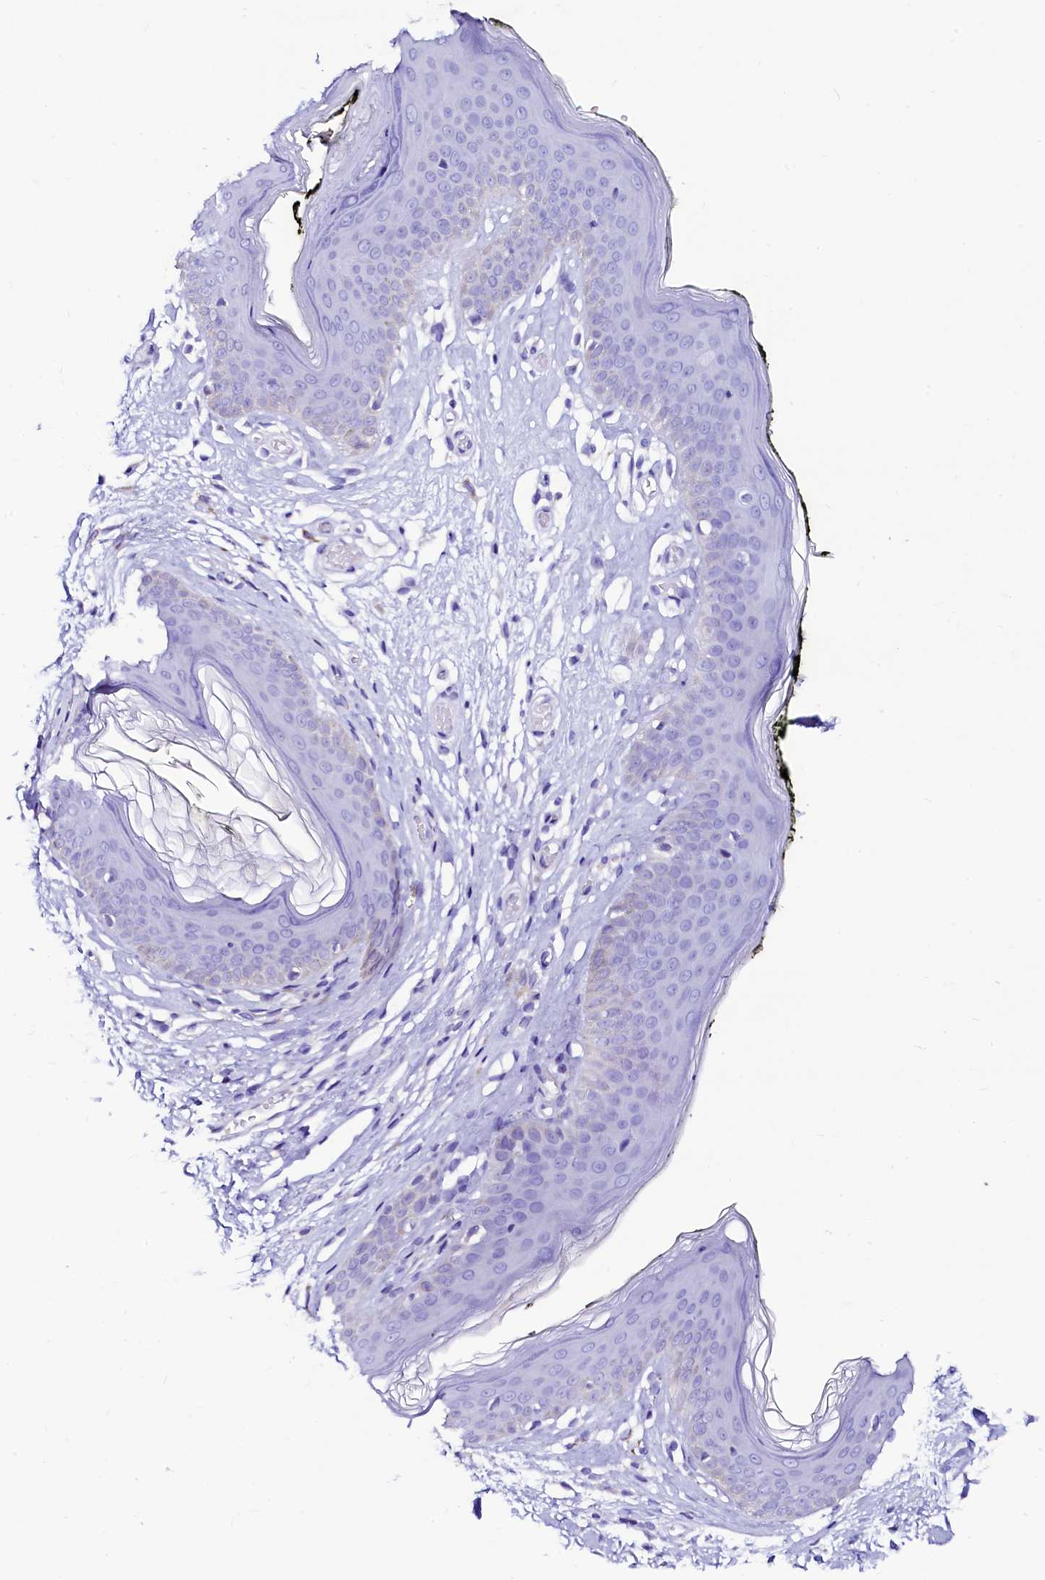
{"staining": {"intensity": "moderate", "quantity": "<25%", "location": "cytoplasmic/membranous"}, "tissue": "skin", "cell_type": "Epidermal cells", "image_type": "normal", "snomed": [{"axis": "morphology", "description": "Normal tissue, NOS"}, {"axis": "morphology", "description": "Inflammation, NOS"}, {"axis": "topography", "description": "Vulva"}], "caption": "Protein expression by immunohistochemistry demonstrates moderate cytoplasmic/membranous expression in approximately <25% of epidermal cells in unremarkable skin.", "gene": "RBP3", "patient": {"sex": "female", "age": 84}}